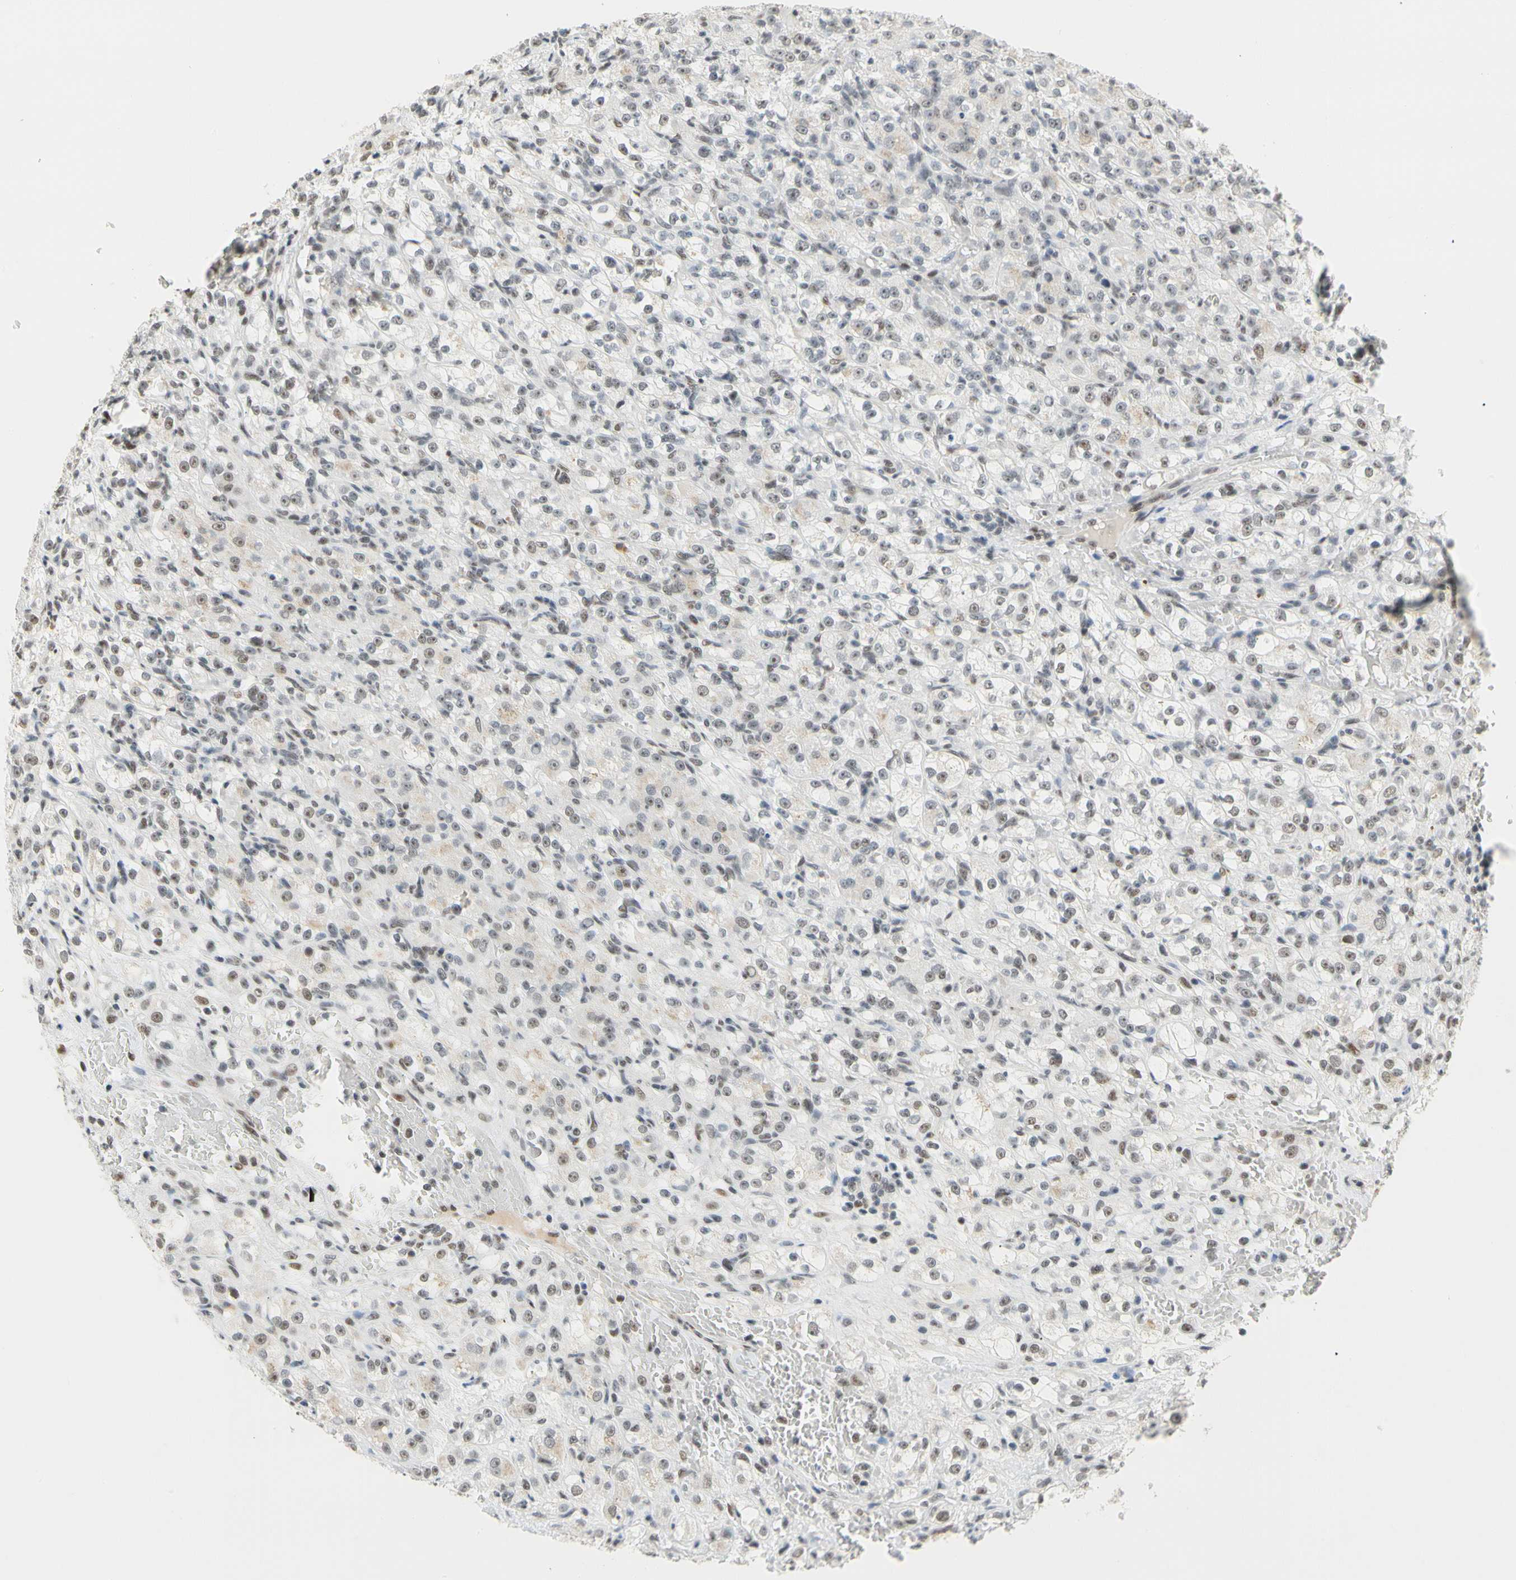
{"staining": {"intensity": "strong", "quantity": ">75%", "location": "nuclear"}, "tissue": "renal cancer", "cell_type": "Tumor cells", "image_type": "cancer", "snomed": [{"axis": "morphology", "description": "Normal tissue, NOS"}, {"axis": "morphology", "description": "Adenocarcinoma, NOS"}, {"axis": "topography", "description": "Kidney"}], "caption": "Protein expression analysis of renal cancer (adenocarcinoma) displays strong nuclear expression in about >75% of tumor cells. (DAB IHC with brightfield microscopy, high magnification).", "gene": "ZSCAN16", "patient": {"sex": "male", "age": 61}}